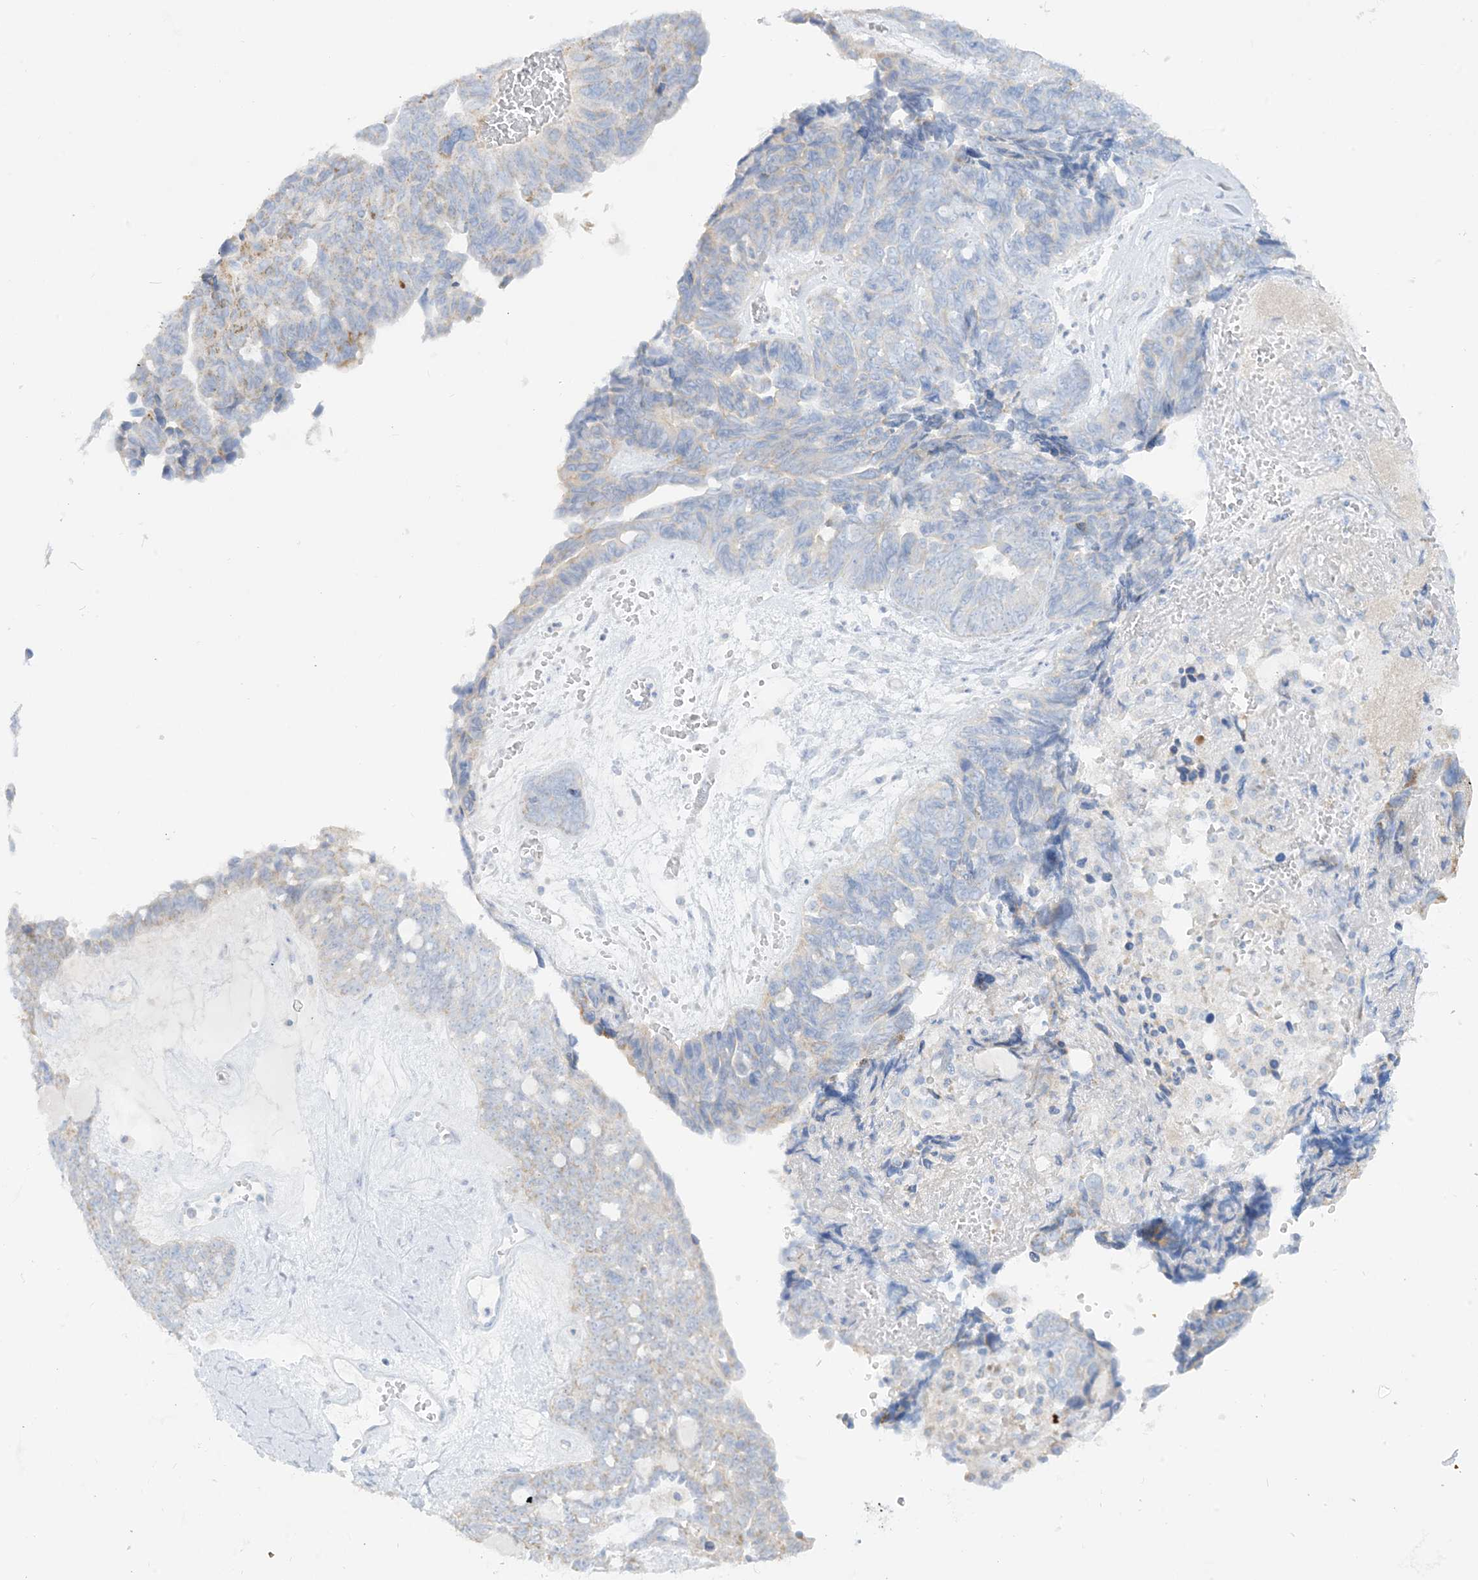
{"staining": {"intensity": "negative", "quantity": "none", "location": "none"}, "tissue": "ovarian cancer", "cell_type": "Tumor cells", "image_type": "cancer", "snomed": [{"axis": "morphology", "description": "Cystadenocarcinoma, serous, NOS"}, {"axis": "topography", "description": "Ovary"}], "caption": "Tumor cells are negative for protein expression in human ovarian serous cystadenocarcinoma.", "gene": "SLC26A3", "patient": {"sex": "female", "age": 79}}